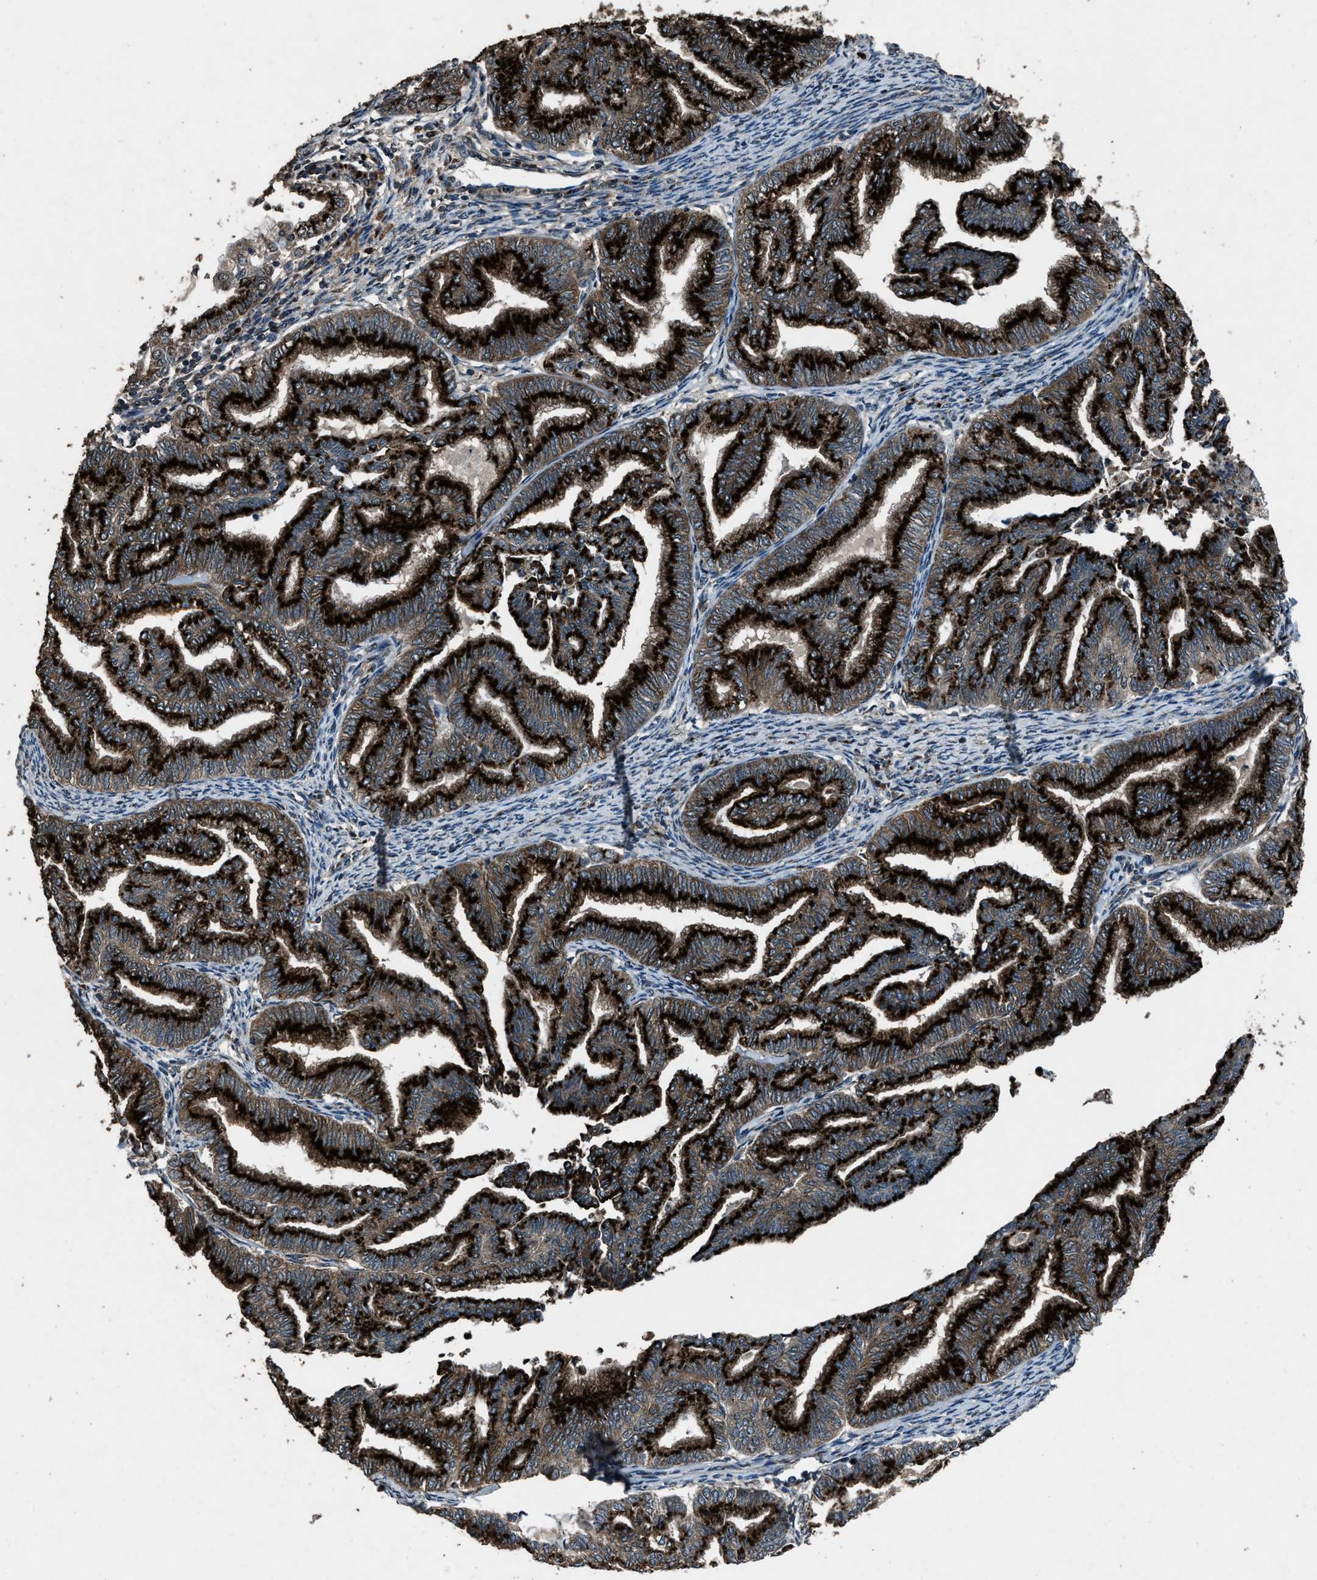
{"staining": {"intensity": "strong", "quantity": ">75%", "location": "cytoplasmic/membranous"}, "tissue": "endometrial cancer", "cell_type": "Tumor cells", "image_type": "cancer", "snomed": [{"axis": "morphology", "description": "Adenocarcinoma, NOS"}, {"axis": "topography", "description": "Endometrium"}], "caption": "High-magnification brightfield microscopy of adenocarcinoma (endometrial) stained with DAB (3,3'-diaminobenzidine) (brown) and counterstained with hematoxylin (blue). tumor cells exhibit strong cytoplasmic/membranous expression is identified in approximately>75% of cells.", "gene": "SLC38A10", "patient": {"sex": "female", "age": 79}}